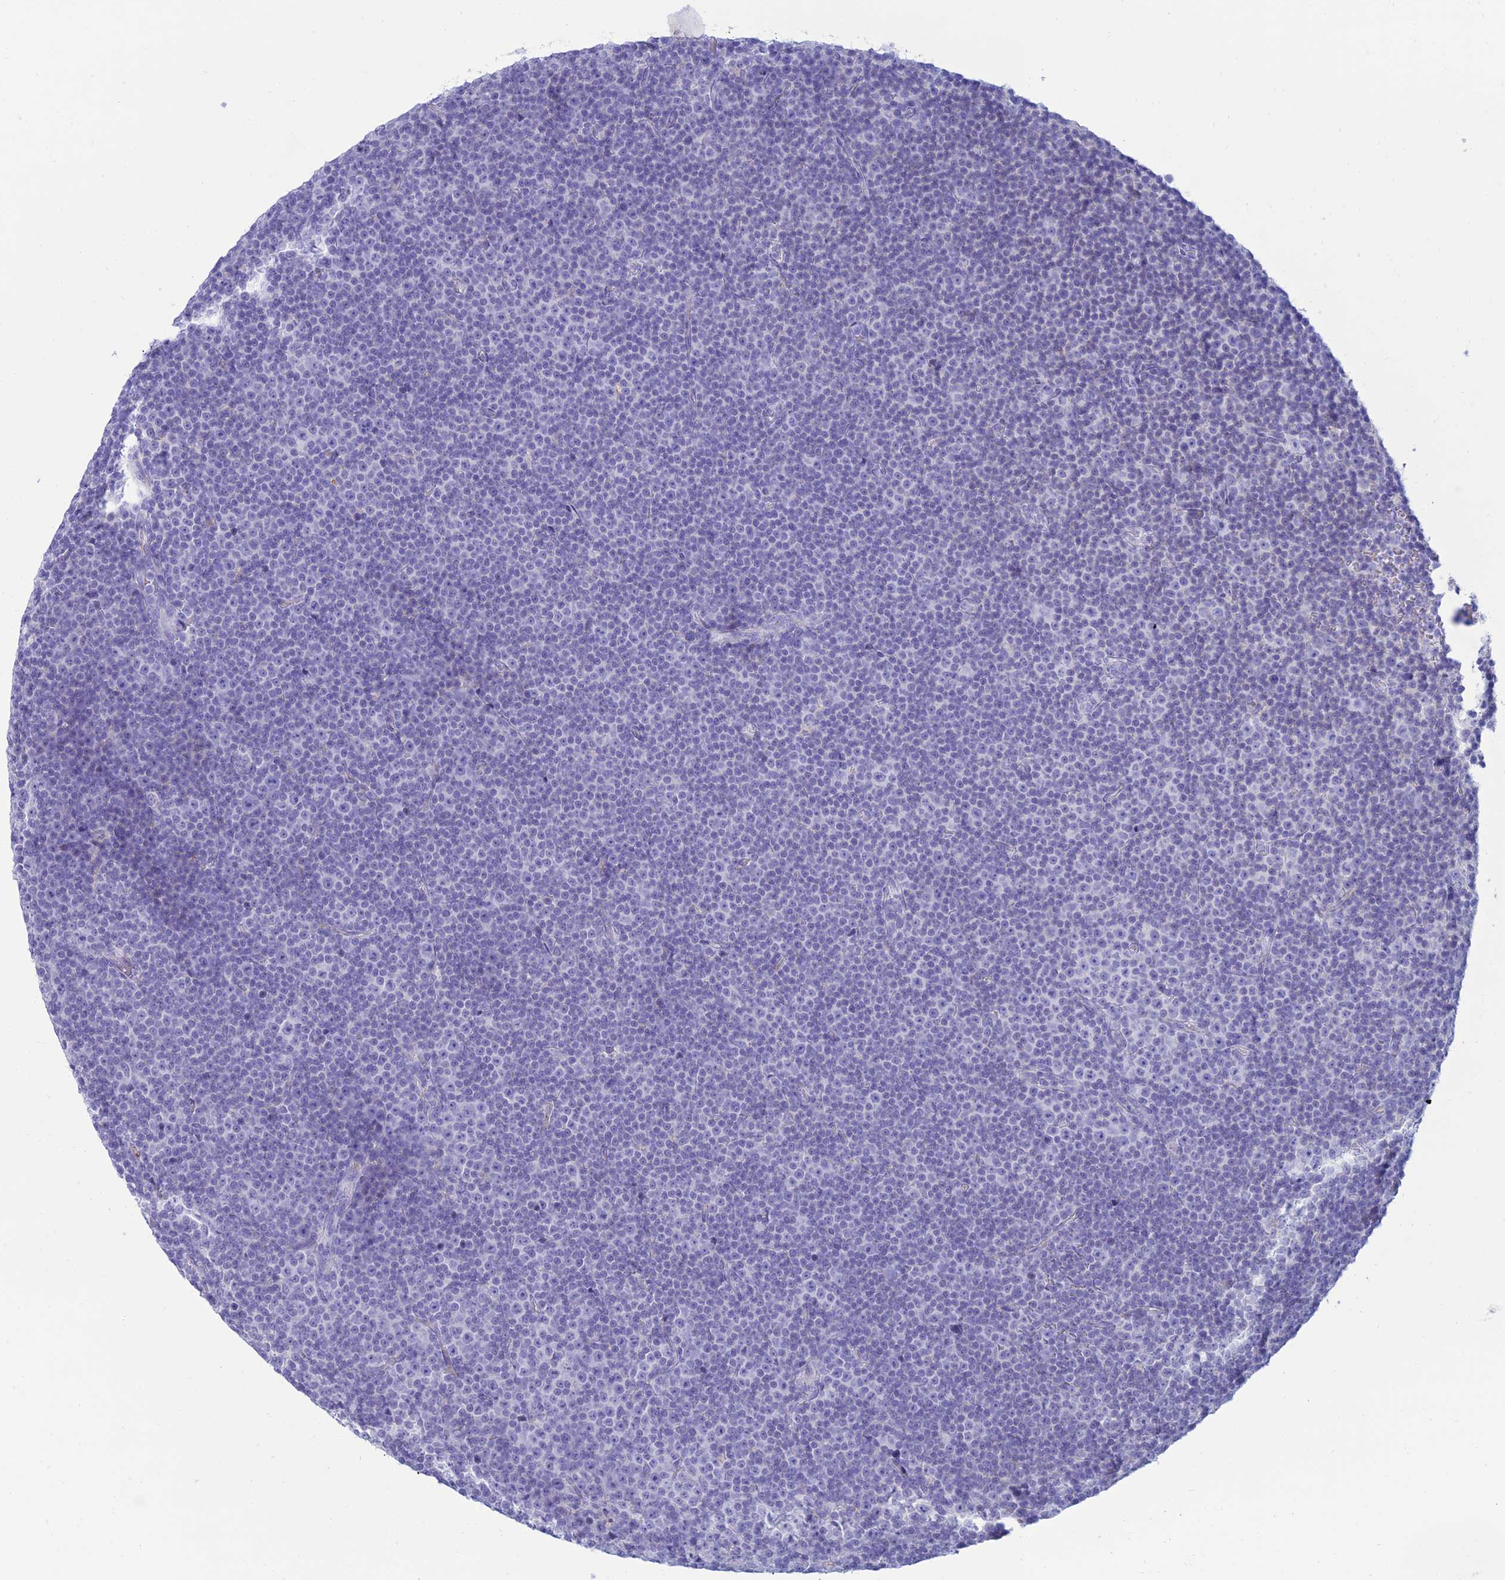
{"staining": {"intensity": "negative", "quantity": "none", "location": "none"}, "tissue": "lymphoma", "cell_type": "Tumor cells", "image_type": "cancer", "snomed": [{"axis": "morphology", "description": "Malignant lymphoma, non-Hodgkin's type, Low grade"}, {"axis": "topography", "description": "Lymph node"}], "caption": "An image of human lymphoma is negative for staining in tumor cells. (IHC, brightfield microscopy, high magnification).", "gene": "MAL2", "patient": {"sex": "female", "age": 67}}